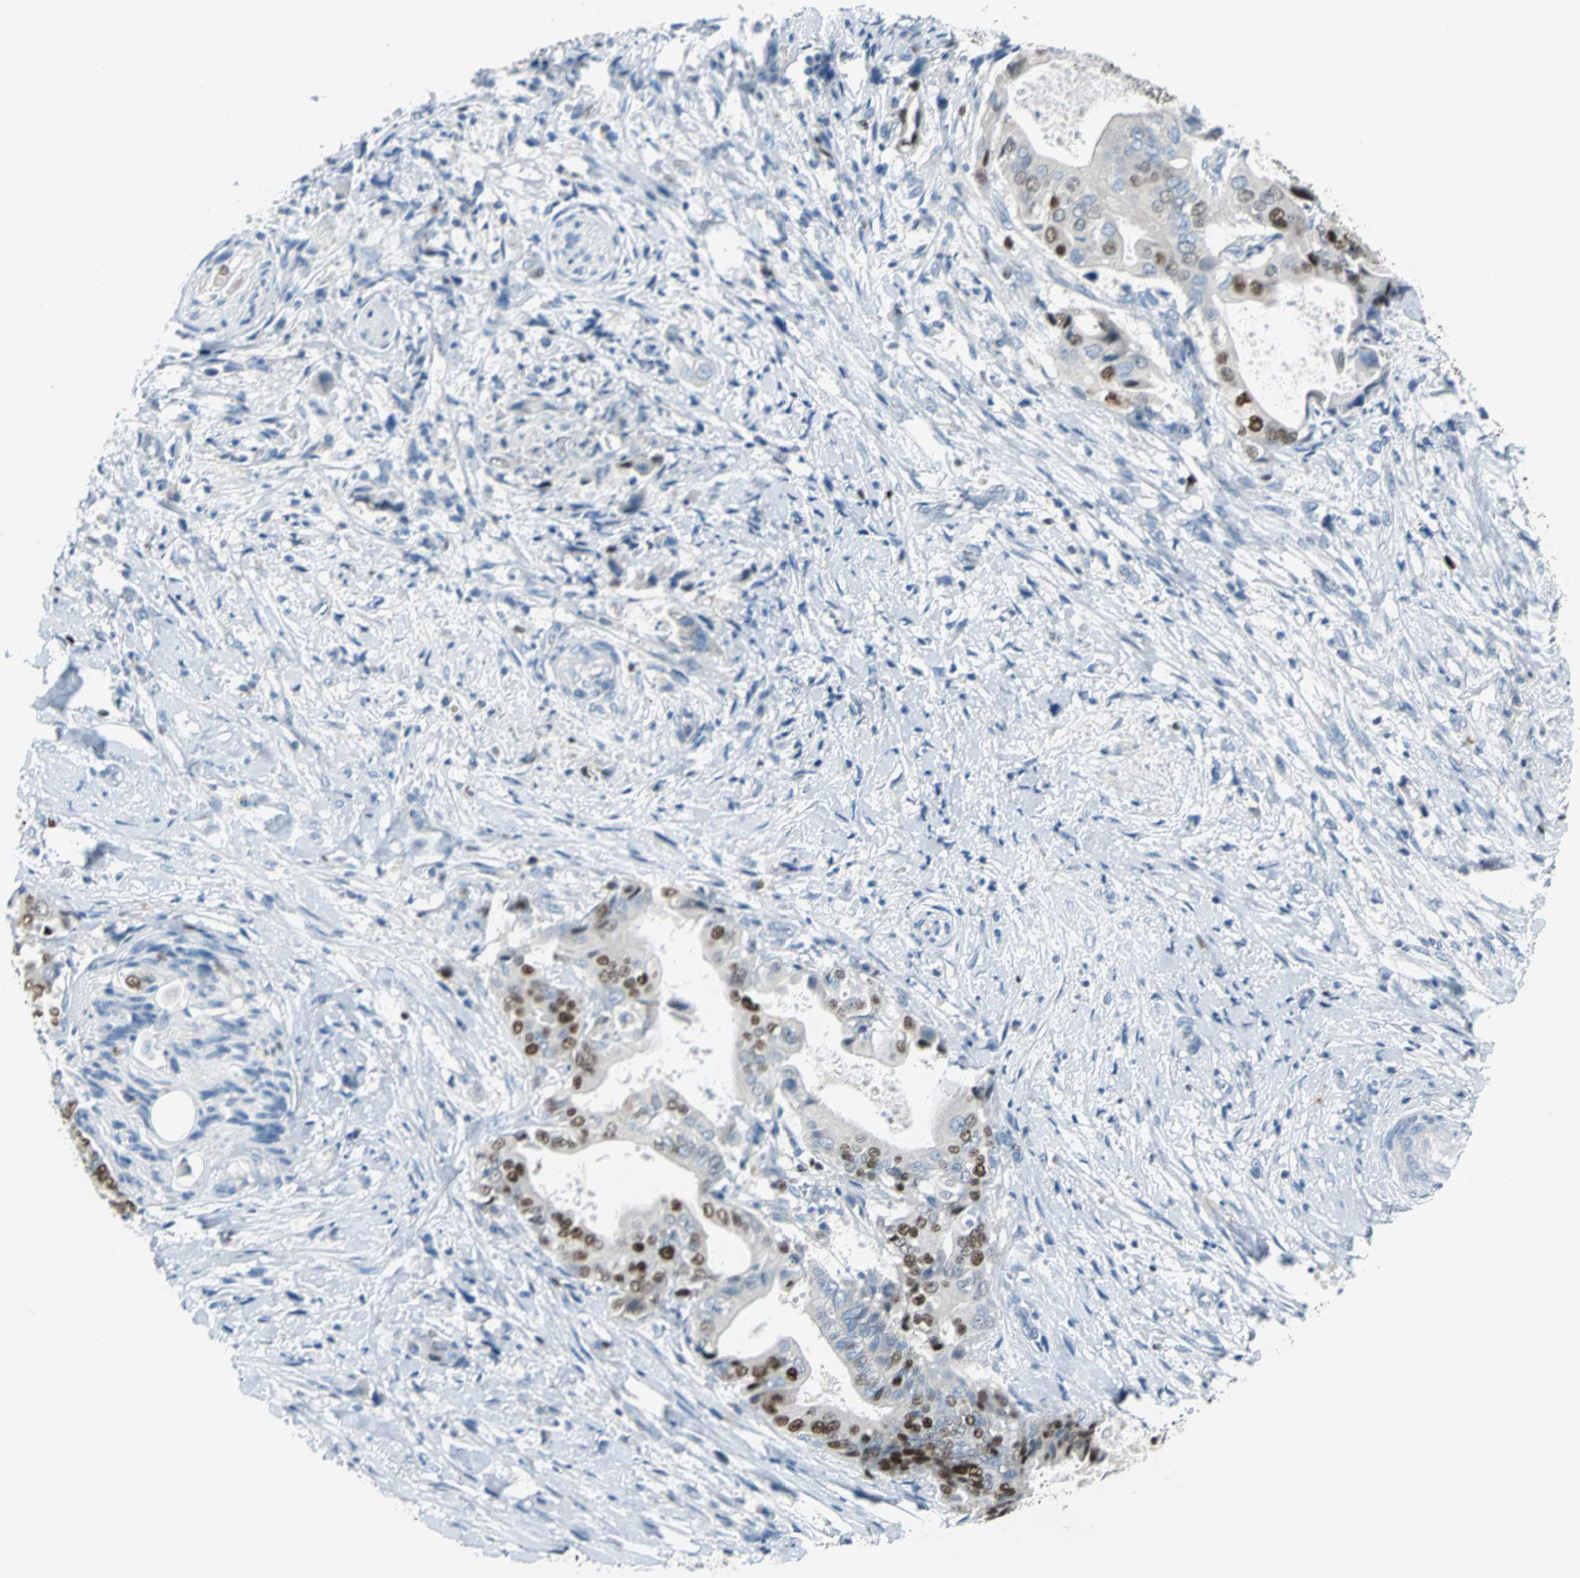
{"staining": {"intensity": "strong", "quantity": "25%-75%", "location": "nuclear"}, "tissue": "liver cancer", "cell_type": "Tumor cells", "image_type": "cancer", "snomed": [{"axis": "morphology", "description": "Cholangiocarcinoma"}, {"axis": "topography", "description": "Liver"}], "caption": "Protein staining by IHC reveals strong nuclear positivity in approximately 25%-75% of tumor cells in liver cholangiocarcinoma.", "gene": "MCM4", "patient": {"sex": "male", "age": 58}}